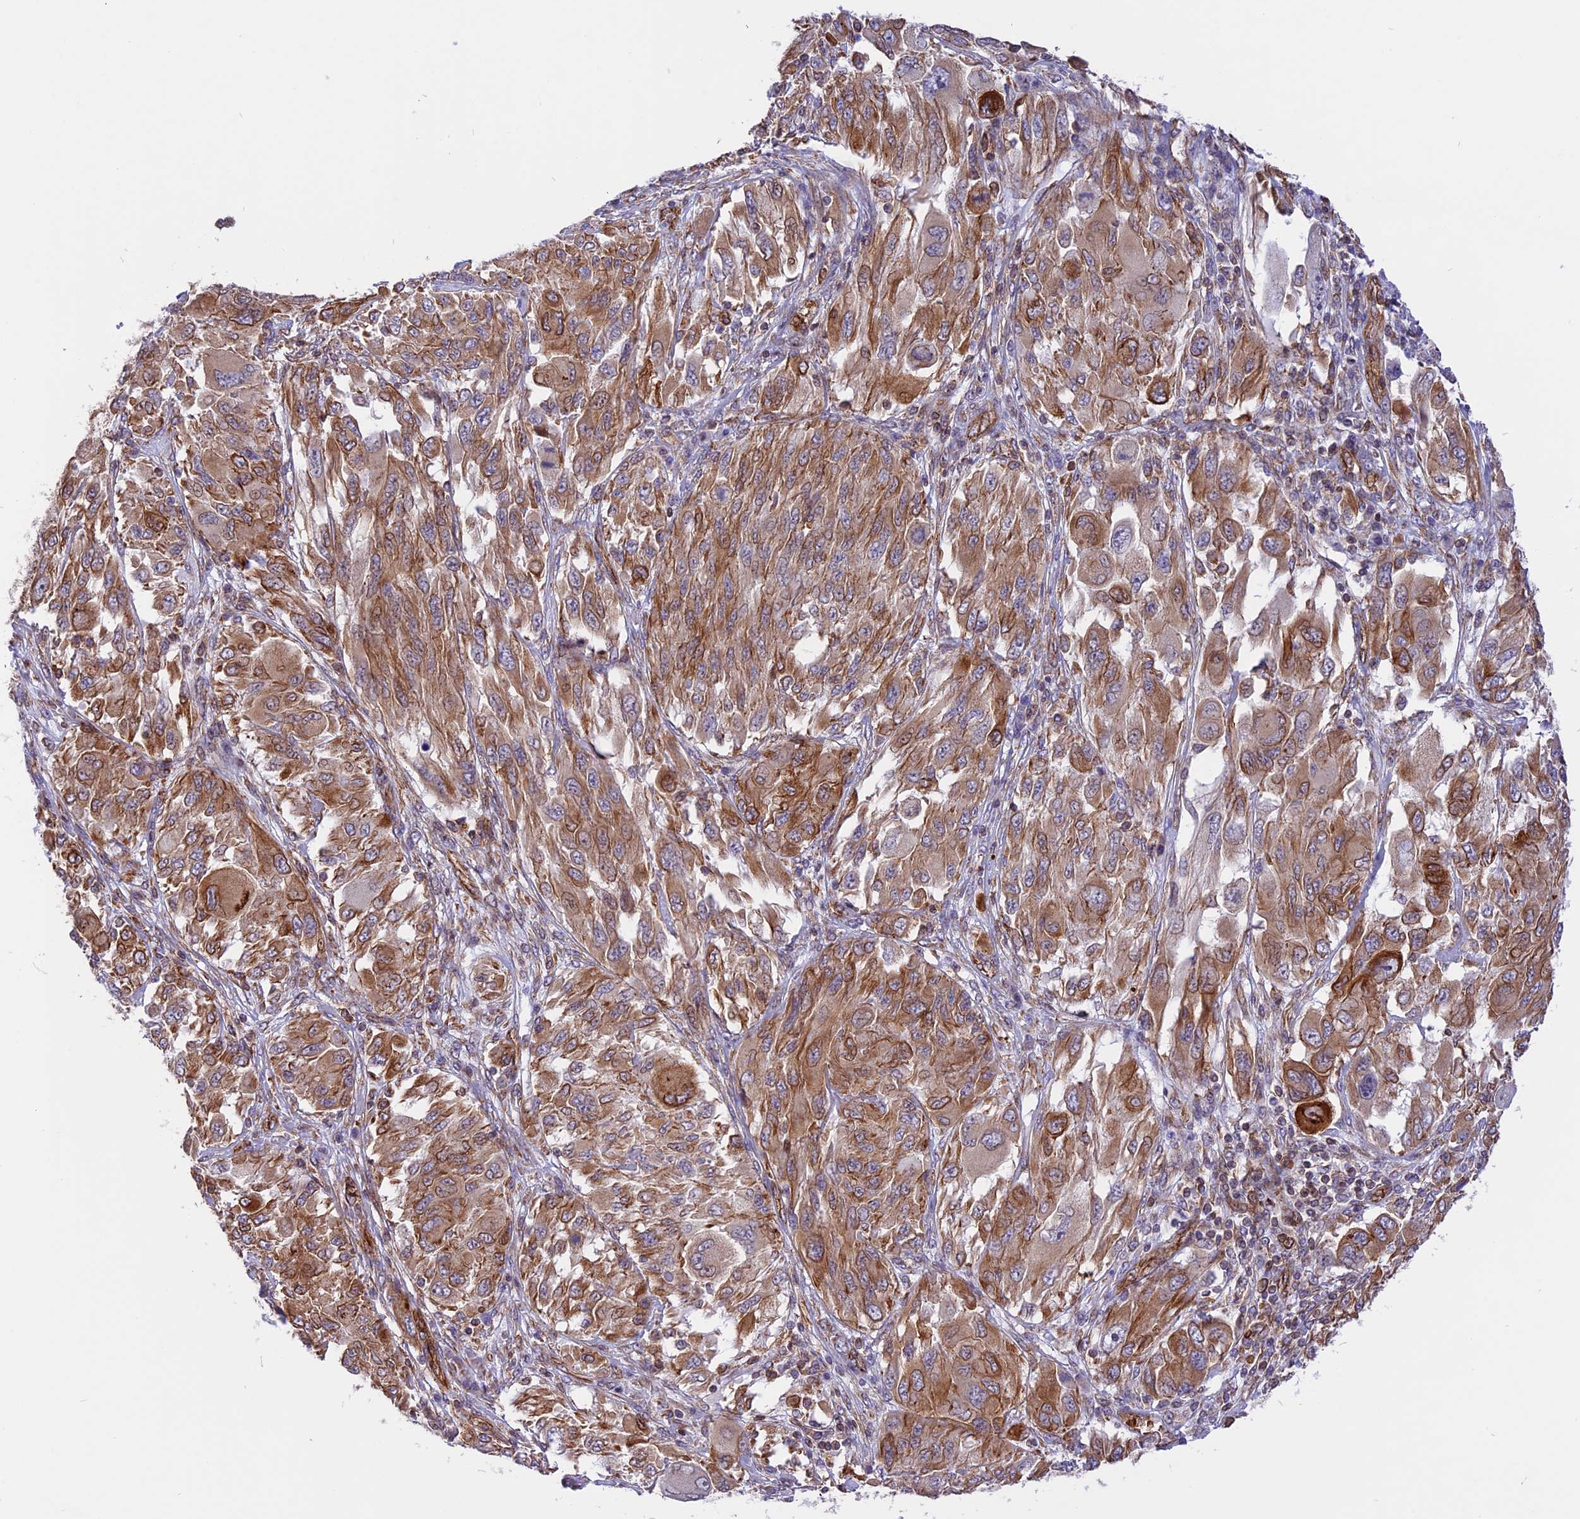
{"staining": {"intensity": "moderate", "quantity": ">75%", "location": "cytoplasmic/membranous"}, "tissue": "melanoma", "cell_type": "Tumor cells", "image_type": "cancer", "snomed": [{"axis": "morphology", "description": "Malignant melanoma, NOS"}, {"axis": "topography", "description": "Skin"}], "caption": "Immunohistochemistry (IHC) micrograph of neoplastic tissue: melanoma stained using immunohistochemistry (IHC) displays medium levels of moderate protein expression localized specifically in the cytoplasmic/membranous of tumor cells, appearing as a cytoplasmic/membranous brown color.", "gene": "R3HDM4", "patient": {"sex": "female", "age": 91}}